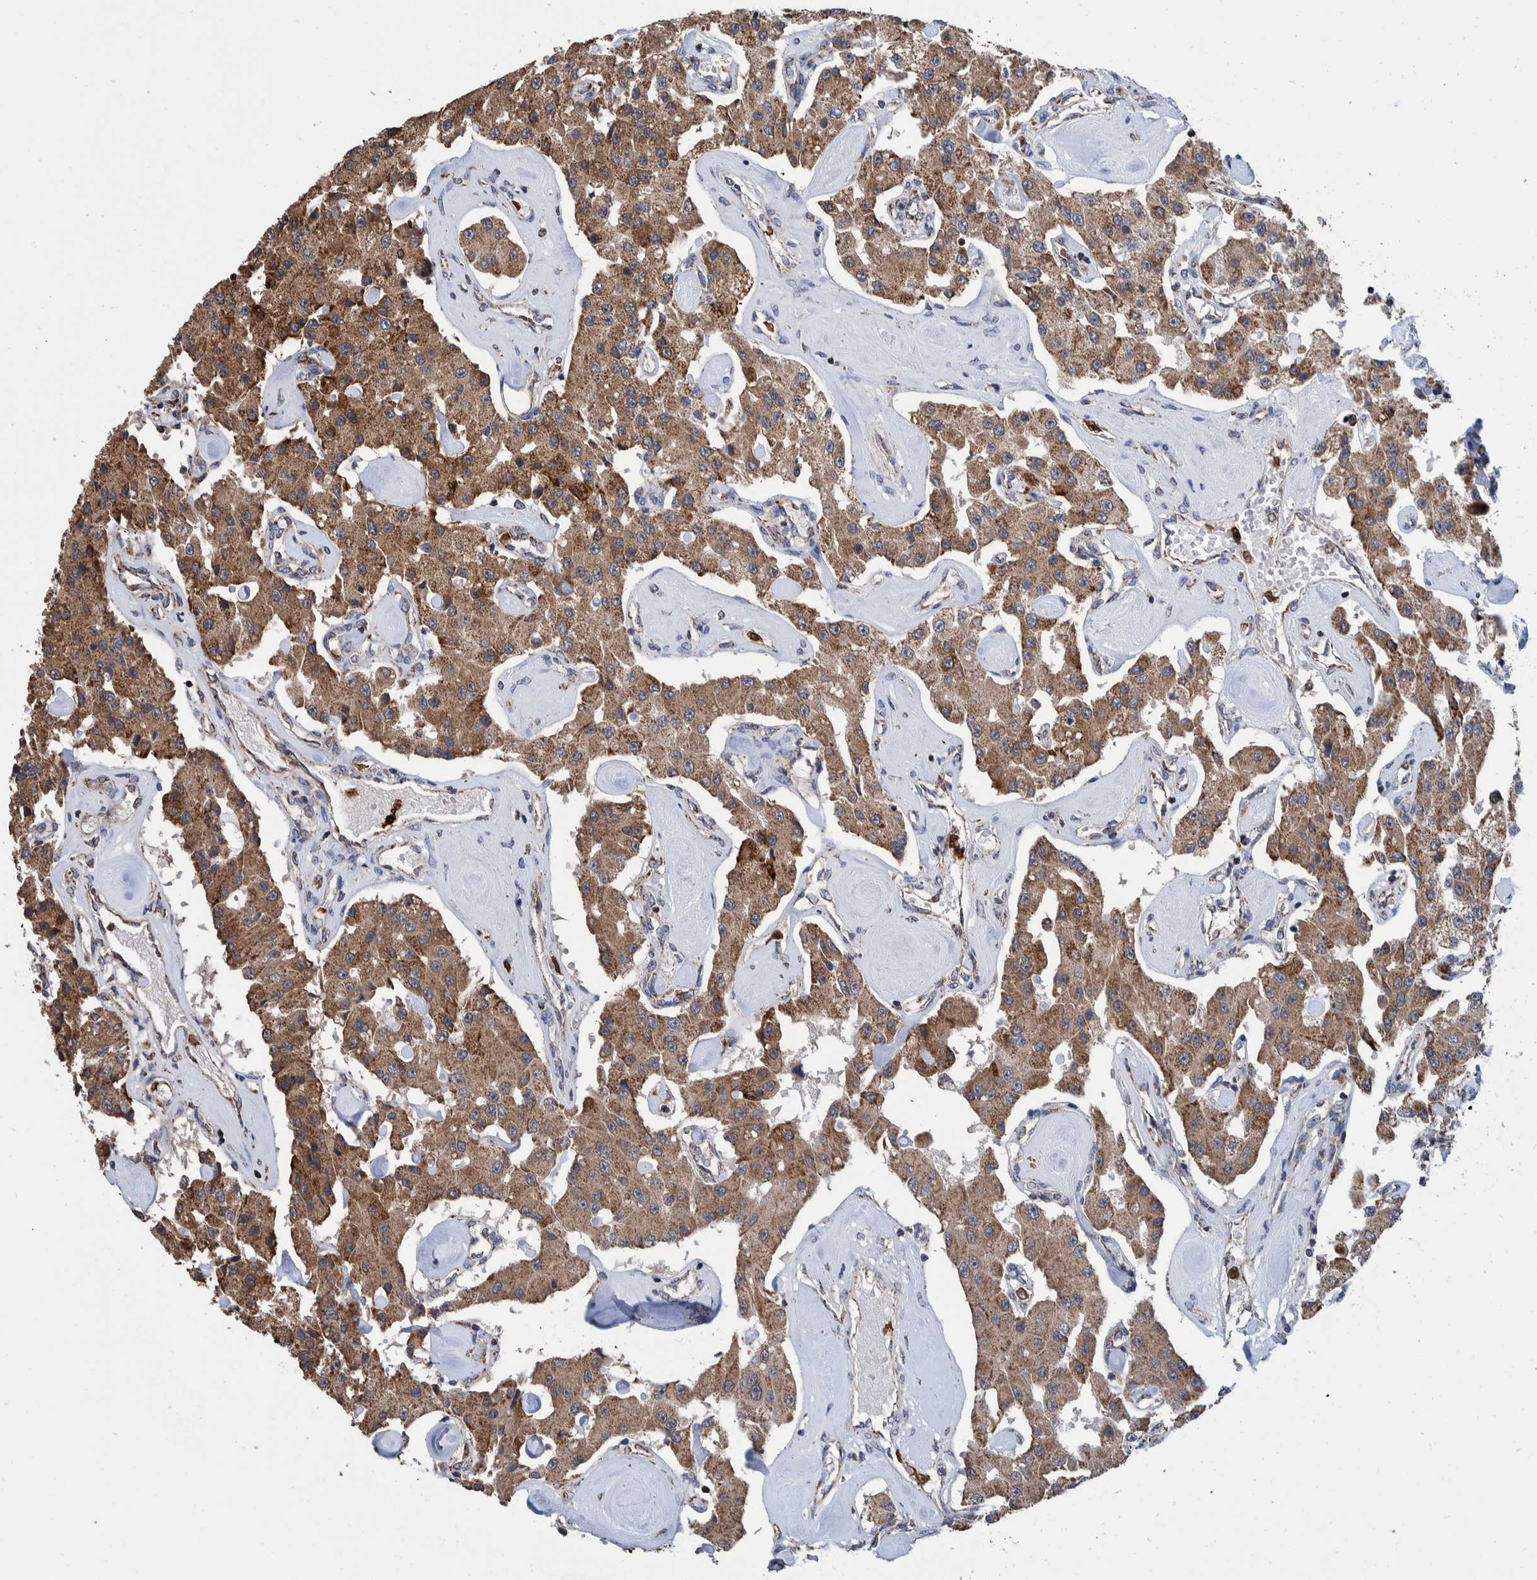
{"staining": {"intensity": "moderate", "quantity": ">75%", "location": "cytoplasmic/membranous"}, "tissue": "carcinoid", "cell_type": "Tumor cells", "image_type": "cancer", "snomed": [{"axis": "morphology", "description": "Carcinoid, malignant, NOS"}, {"axis": "topography", "description": "Pancreas"}], "caption": "Malignant carcinoid was stained to show a protein in brown. There is medium levels of moderate cytoplasmic/membranous expression in approximately >75% of tumor cells.", "gene": "DECR1", "patient": {"sex": "male", "age": 41}}